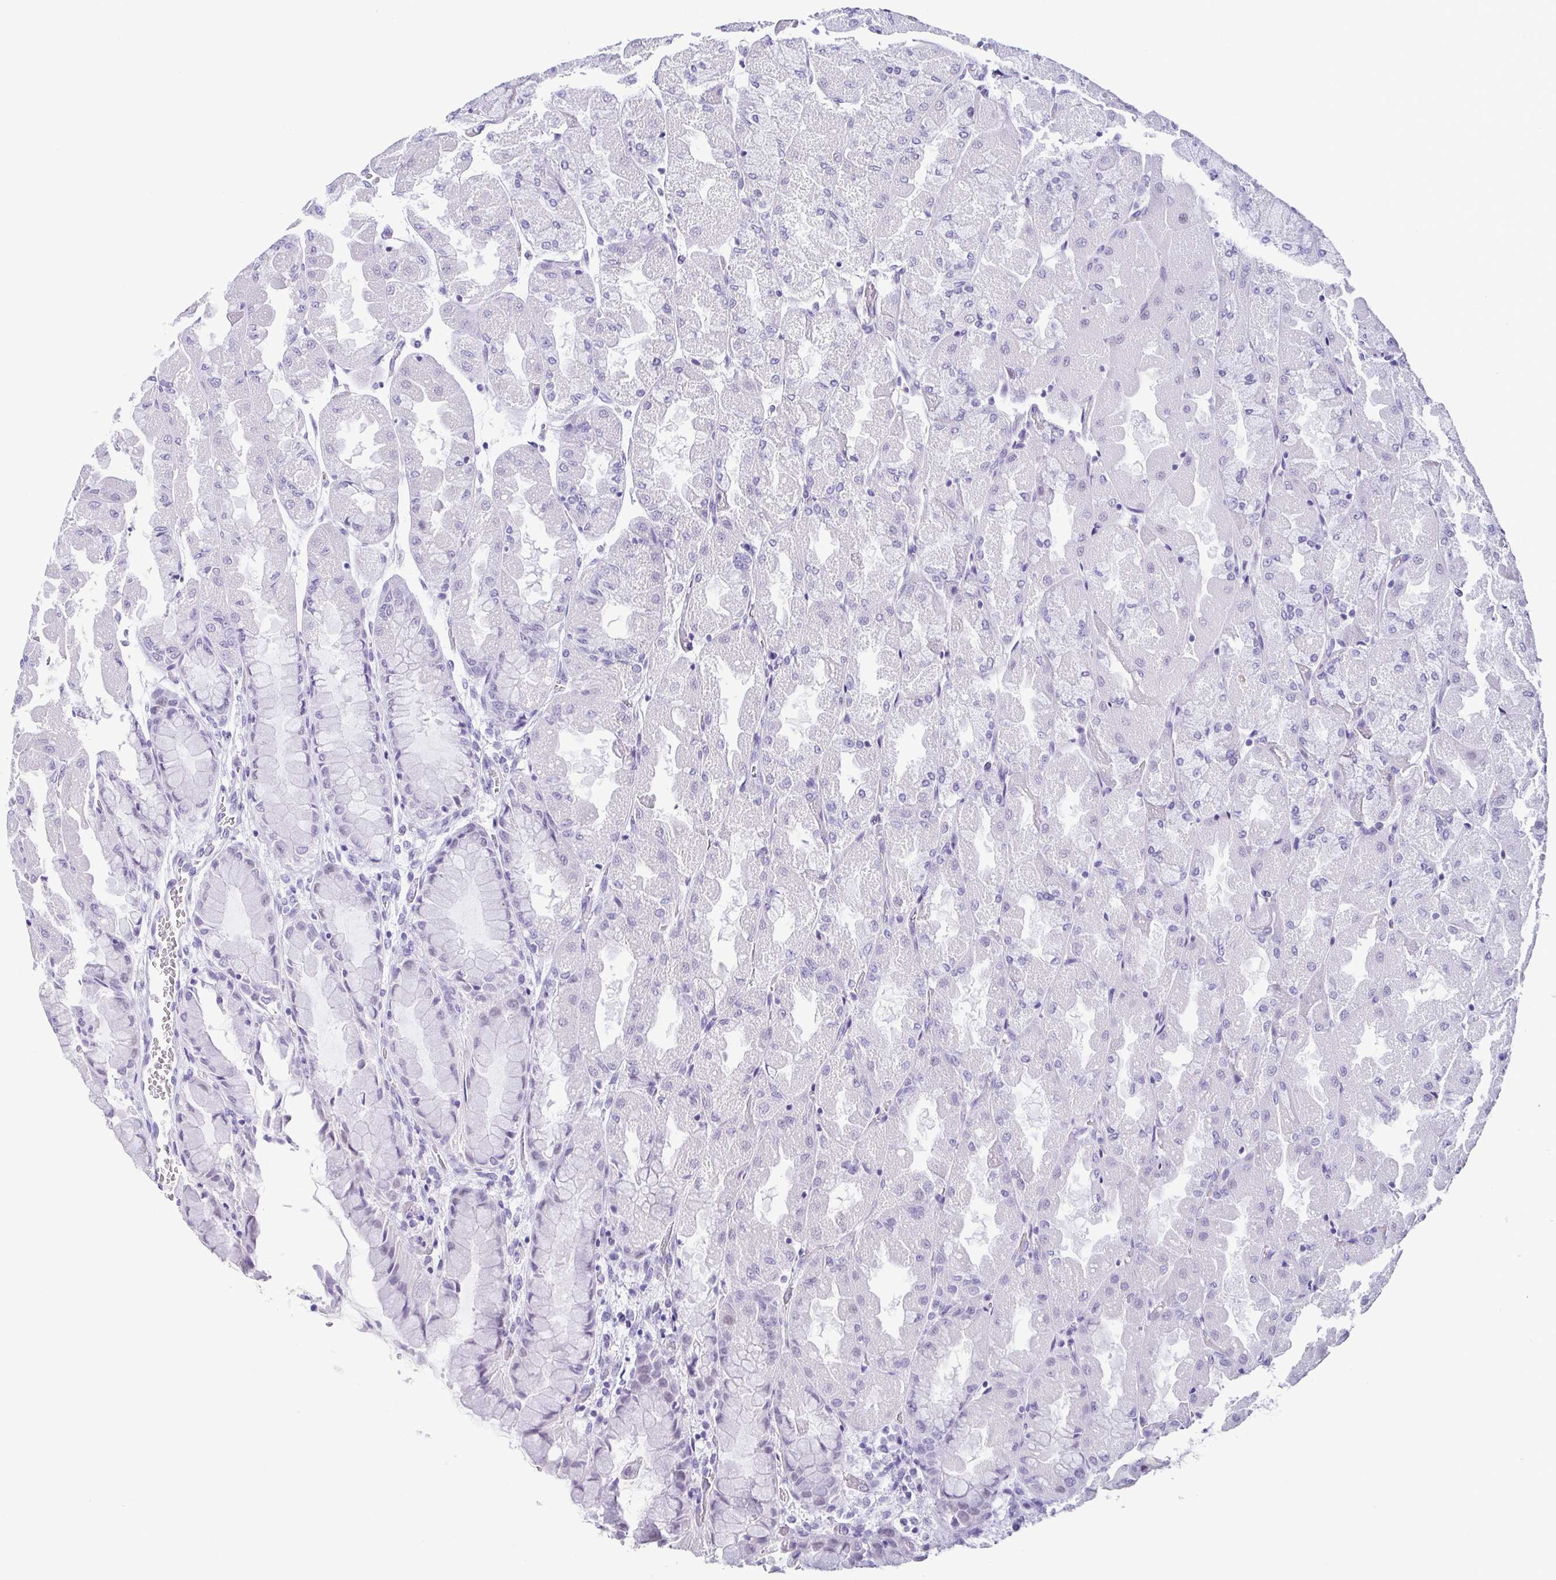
{"staining": {"intensity": "negative", "quantity": "none", "location": "none"}, "tissue": "stomach", "cell_type": "Glandular cells", "image_type": "normal", "snomed": [{"axis": "morphology", "description": "Normal tissue, NOS"}, {"axis": "topography", "description": "Stomach"}], "caption": "An IHC micrograph of unremarkable stomach is shown. There is no staining in glandular cells of stomach. The staining was performed using DAB to visualize the protein expression in brown, while the nuclei were stained in blue with hematoxylin (Magnification: 20x).", "gene": "ESX1", "patient": {"sex": "female", "age": 61}}